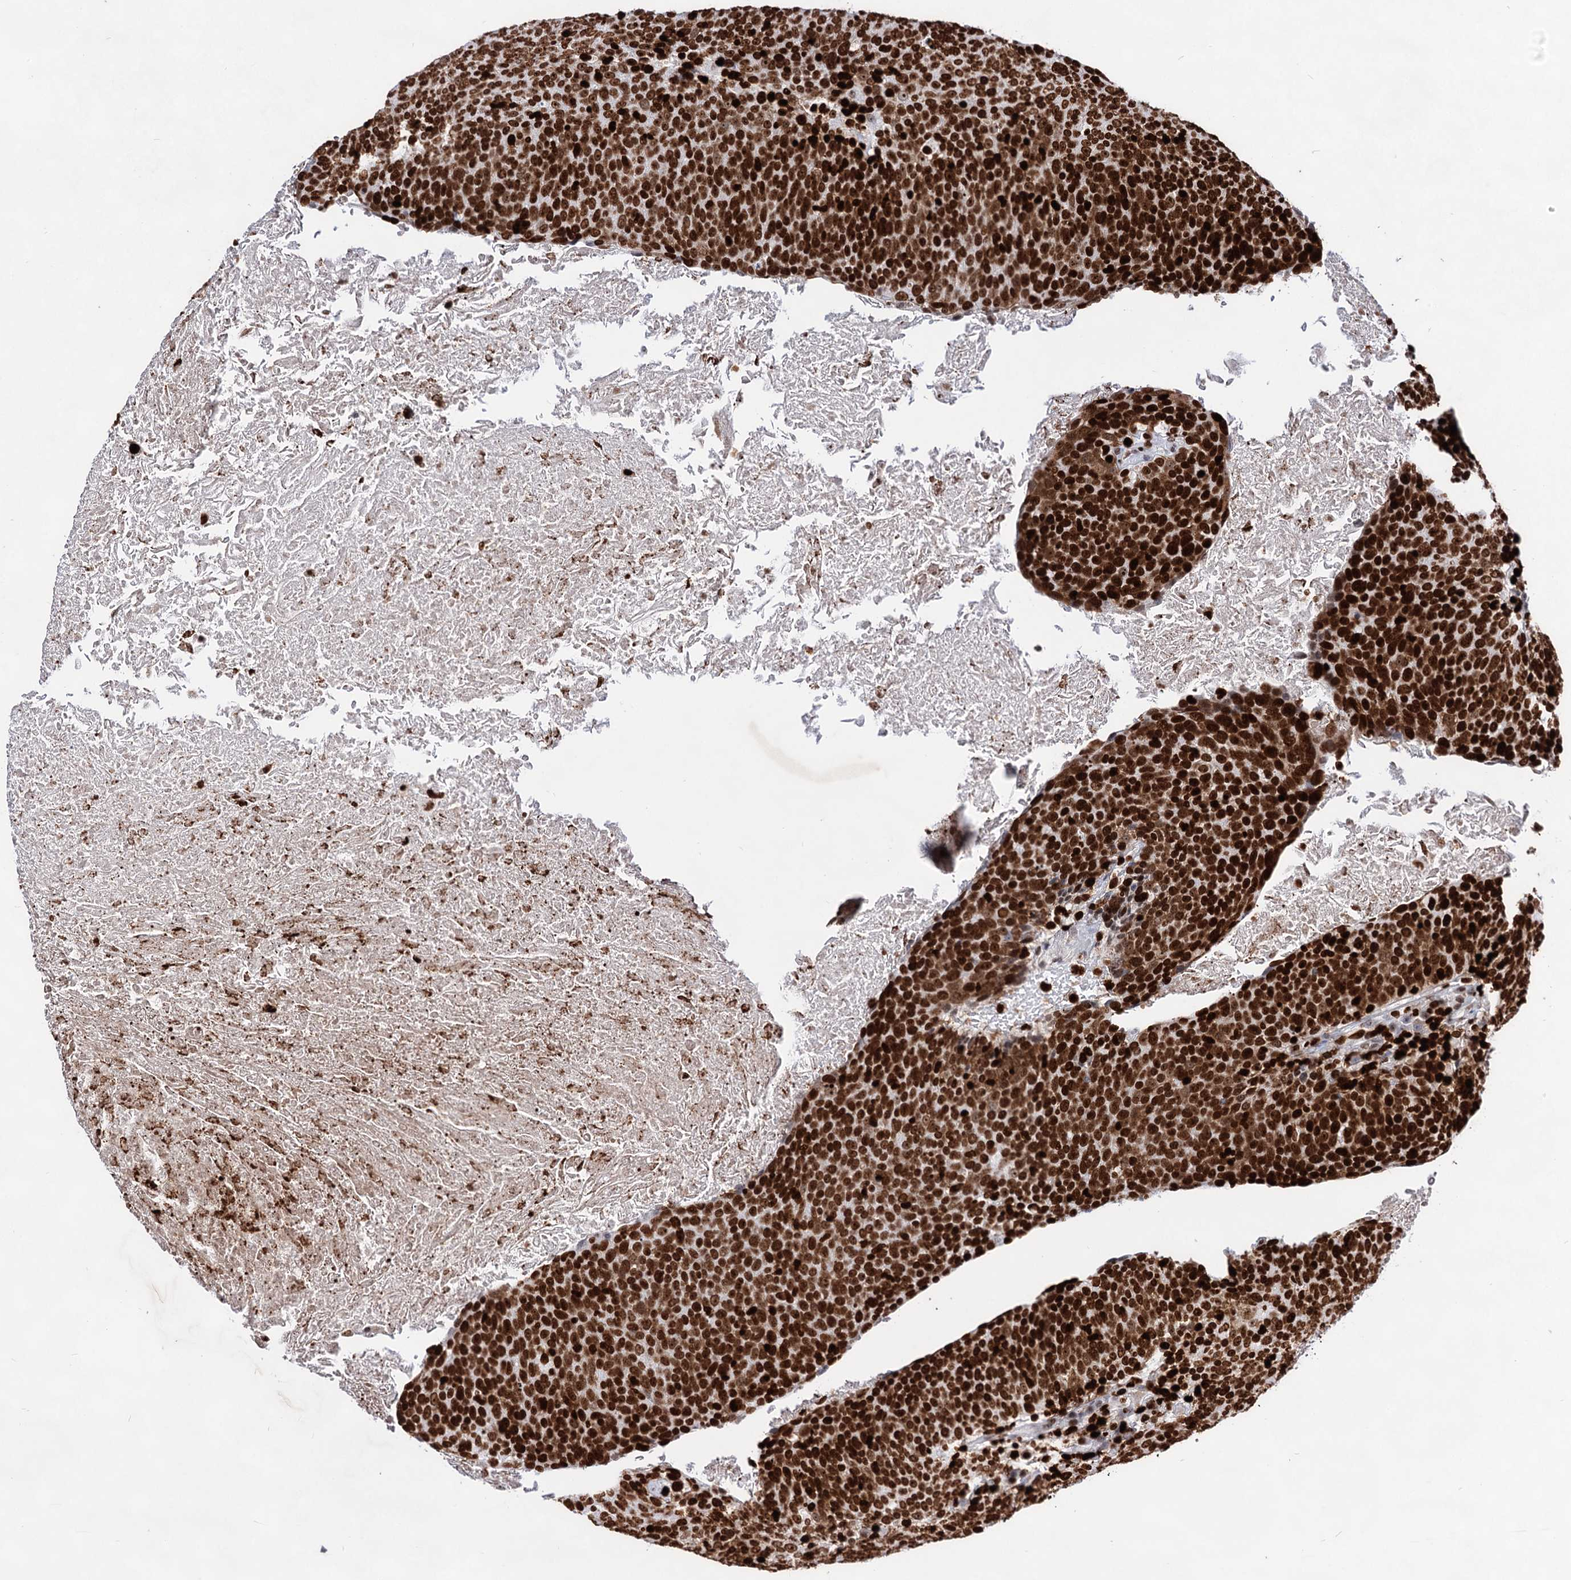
{"staining": {"intensity": "strong", "quantity": ">75%", "location": "nuclear"}, "tissue": "head and neck cancer", "cell_type": "Tumor cells", "image_type": "cancer", "snomed": [{"axis": "morphology", "description": "Squamous cell carcinoma, NOS"}, {"axis": "morphology", "description": "Squamous cell carcinoma, metastatic, NOS"}, {"axis": "topography", "description": "Lymph node"}, {"axis": "topography", "description": "Head-Neck"}], "caption": "This is a photomicrograph of immunohistochemistry (IHC) staining of metastatic squamous cell carcinoma (head and neck), which shows strong expression in the nuclear of tumor cells.", "gene": "HMGB2", "patient": {"sex": "male", "age": 62}}